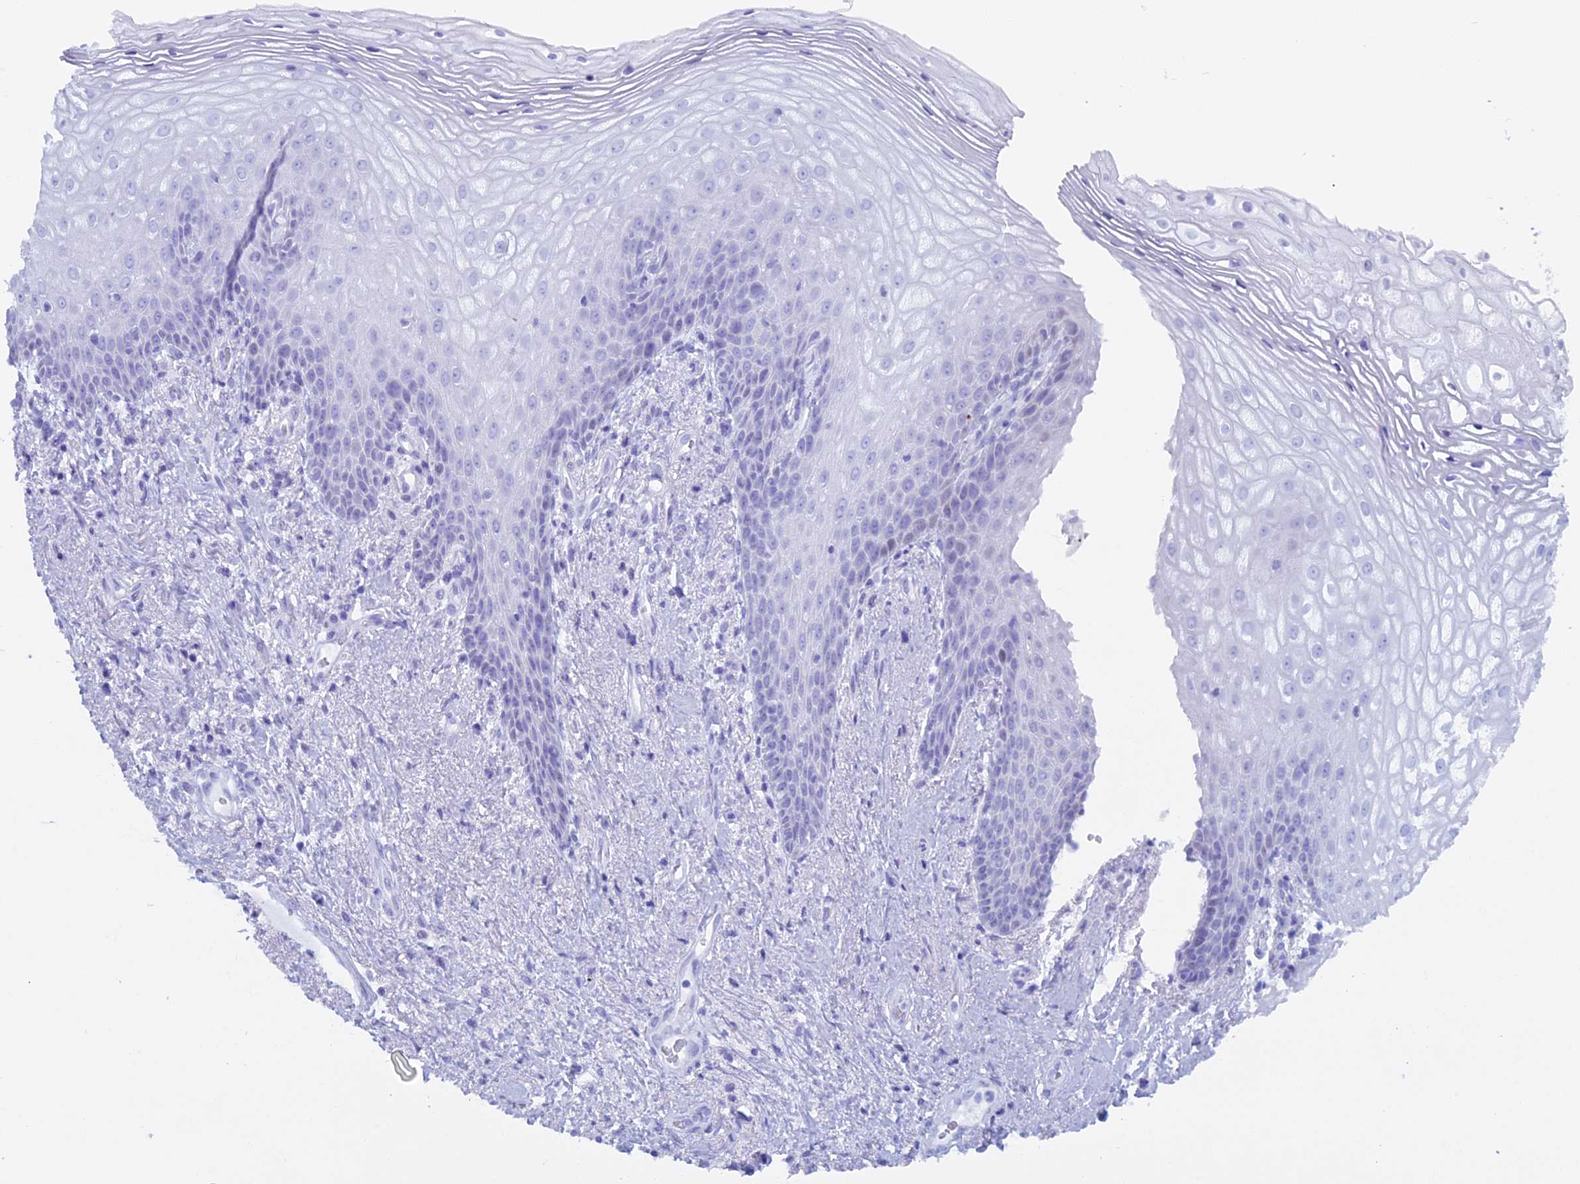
{"staining": {"intensity": "negative", "quantity": "none", "location": "none"}, "tissue": "vagina", "cell_type": "Squamous epithelial cells", "image_type": "normal", "snomed": [{"axis": "morphology", "description": "Normal tissue, NOS"}, {"axis": "topography", "description": "Vagina"}], "caption": "The photomicrograph reveals no significant staining in squamous epithelial cells of vagina. (DAB immunohistochemistry with hematoxylin counter stain).", "gene": "KCTD21", "patient": {"sex": "female", "age": 60}}